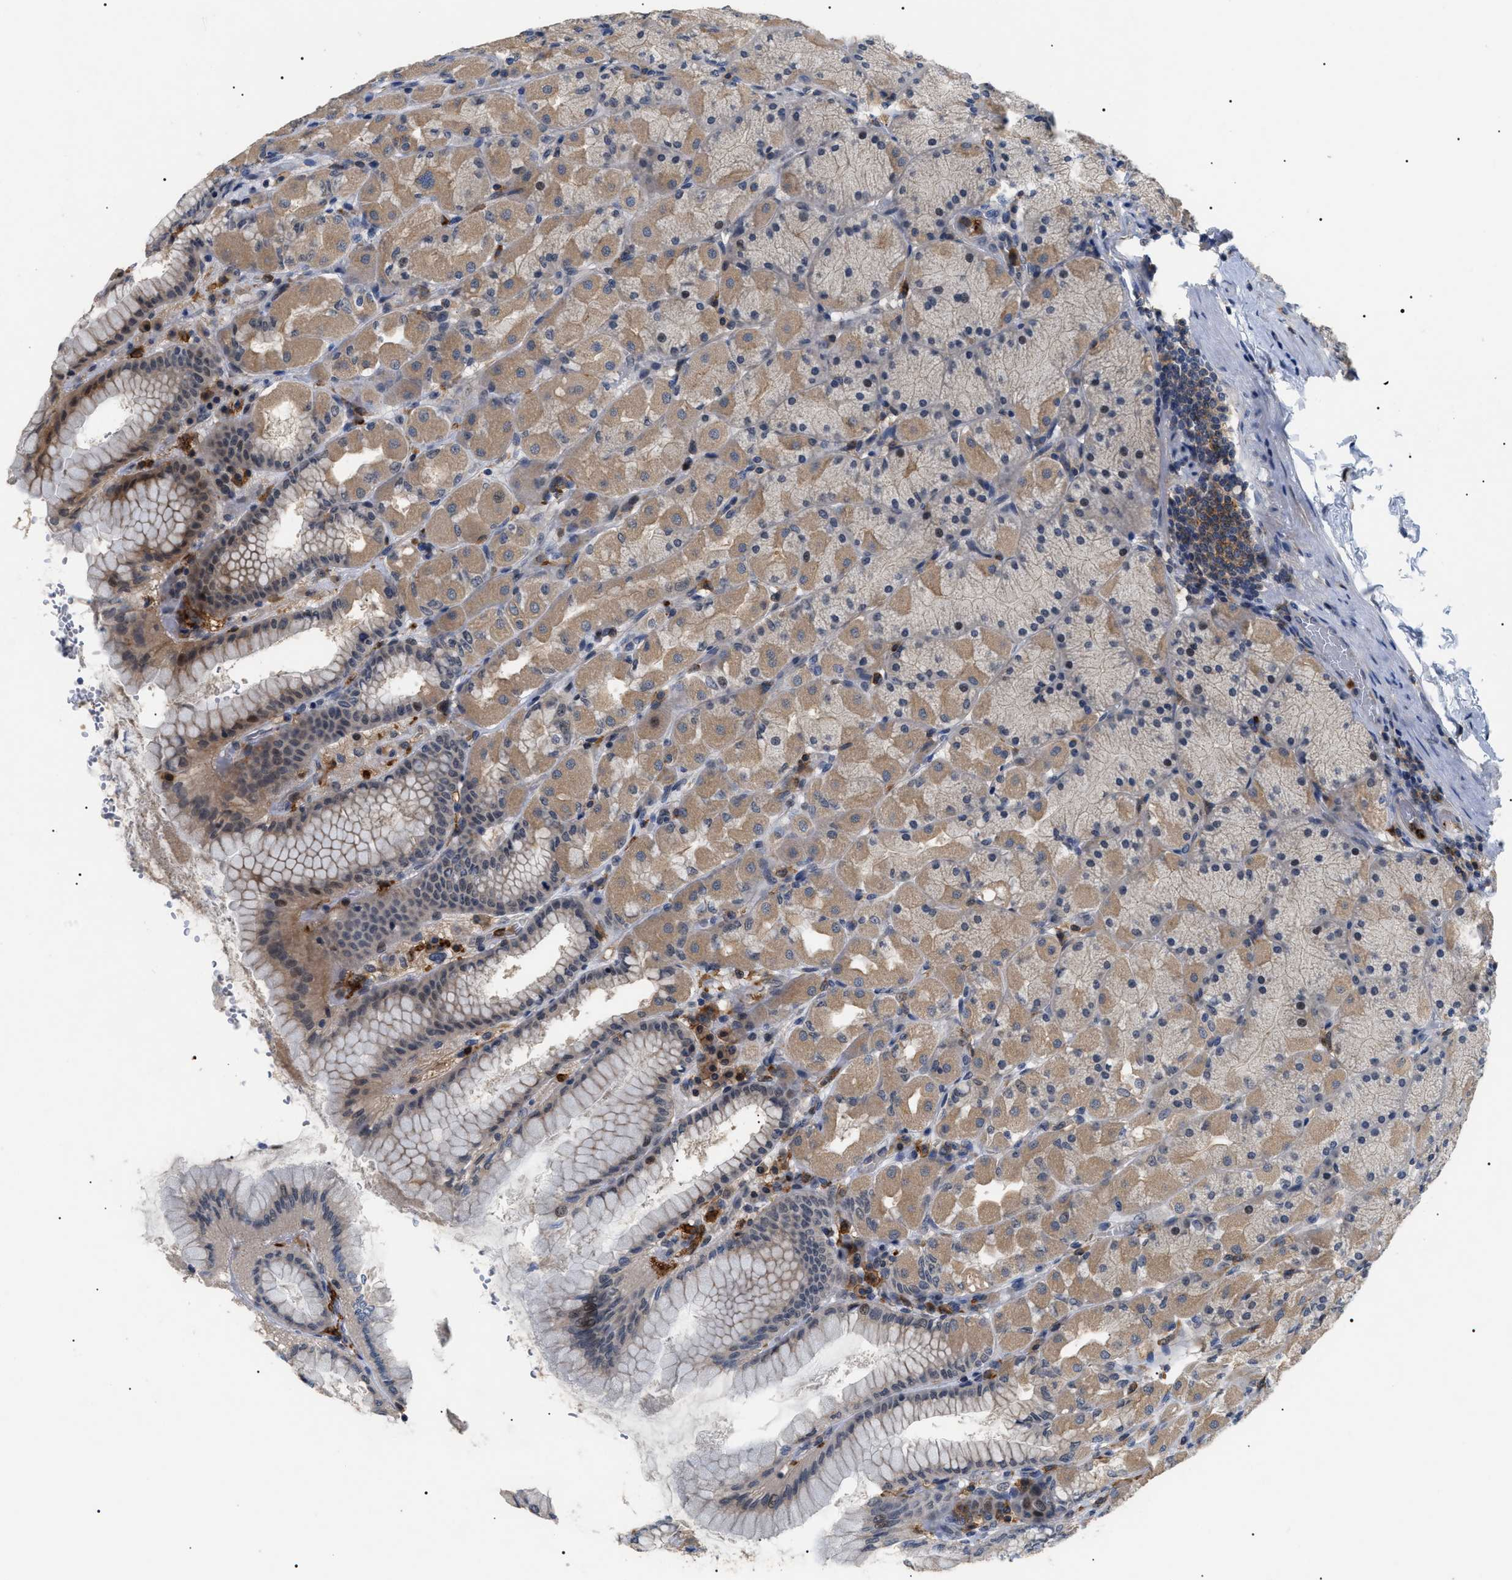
{"staining": {"intensity": "moderate", "quantity": ">75%", "location": "cytoplasmic/membranous"}, "tissue": "stomach", "cell_type": "Glandular cells", "image_type": "normal", "snomed": [{"axis": "morphology", "description": "Normal tissue, NOS"}, {"axis": "topography", "description": "Stomach, upper"}], "caption": "Moderate cytoplasmic/membranous expression is seen in about >75% of glandular cells in unremarkable stomach.", "gene": "CD300A", "patient": {"sex": "female", "age": 56}}